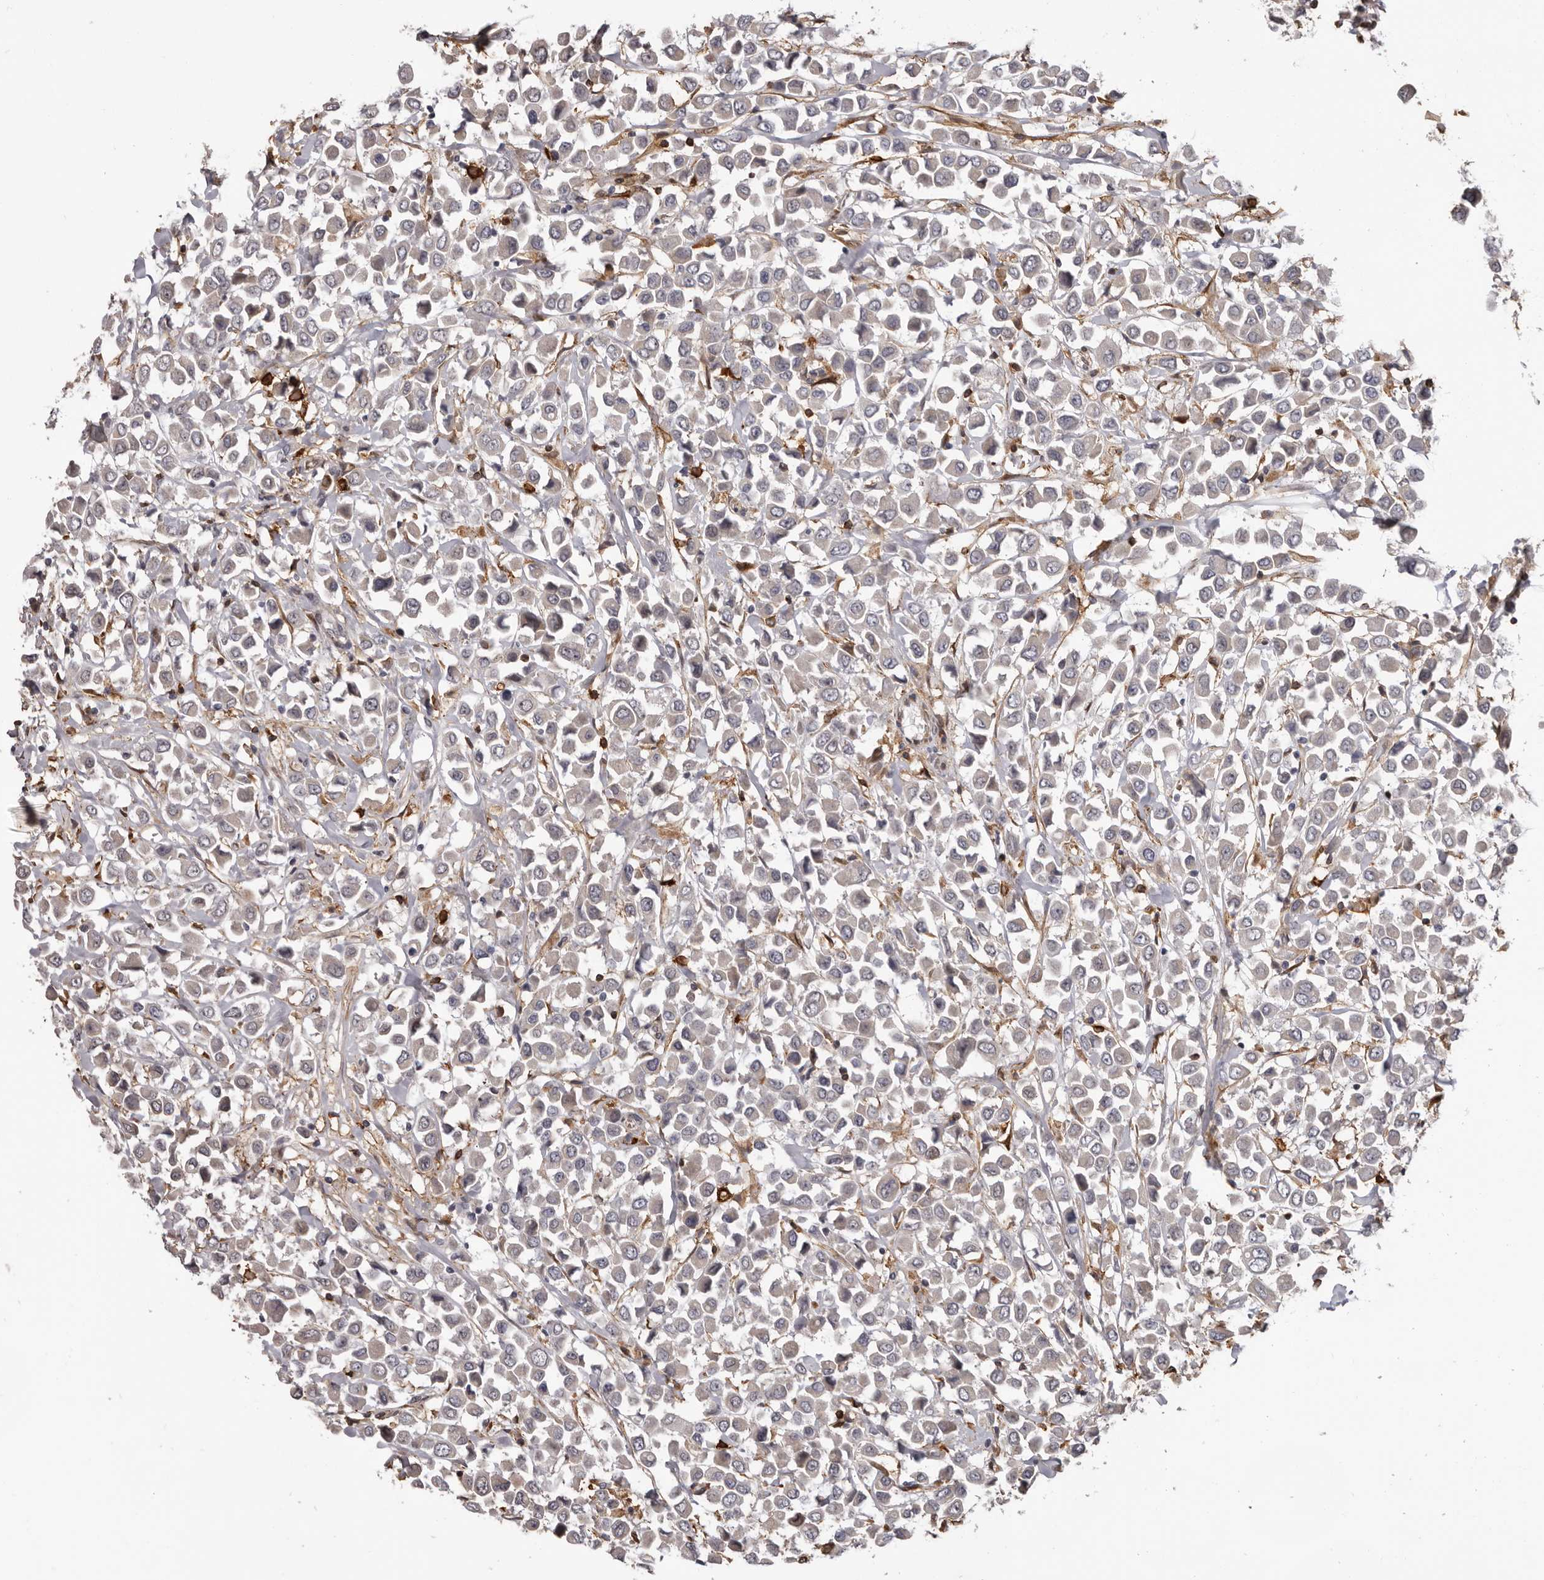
{"staining": {"intensity": "negative", "quantity": "none", "location": "none"}, "tissue": "breast cancer", "cell_type": "Tumor cells", "image_type": "cancer", "snomed": [{"axis": "morphology", "description": "Duct carcinoma"}, {"axis": "topography", "description": "Breast"}], "caption": "IHC of human breast cancer reveals no staining in tumor cells.", "gene": "PRR12", "patient": {"sex": "female", "age": 61}}